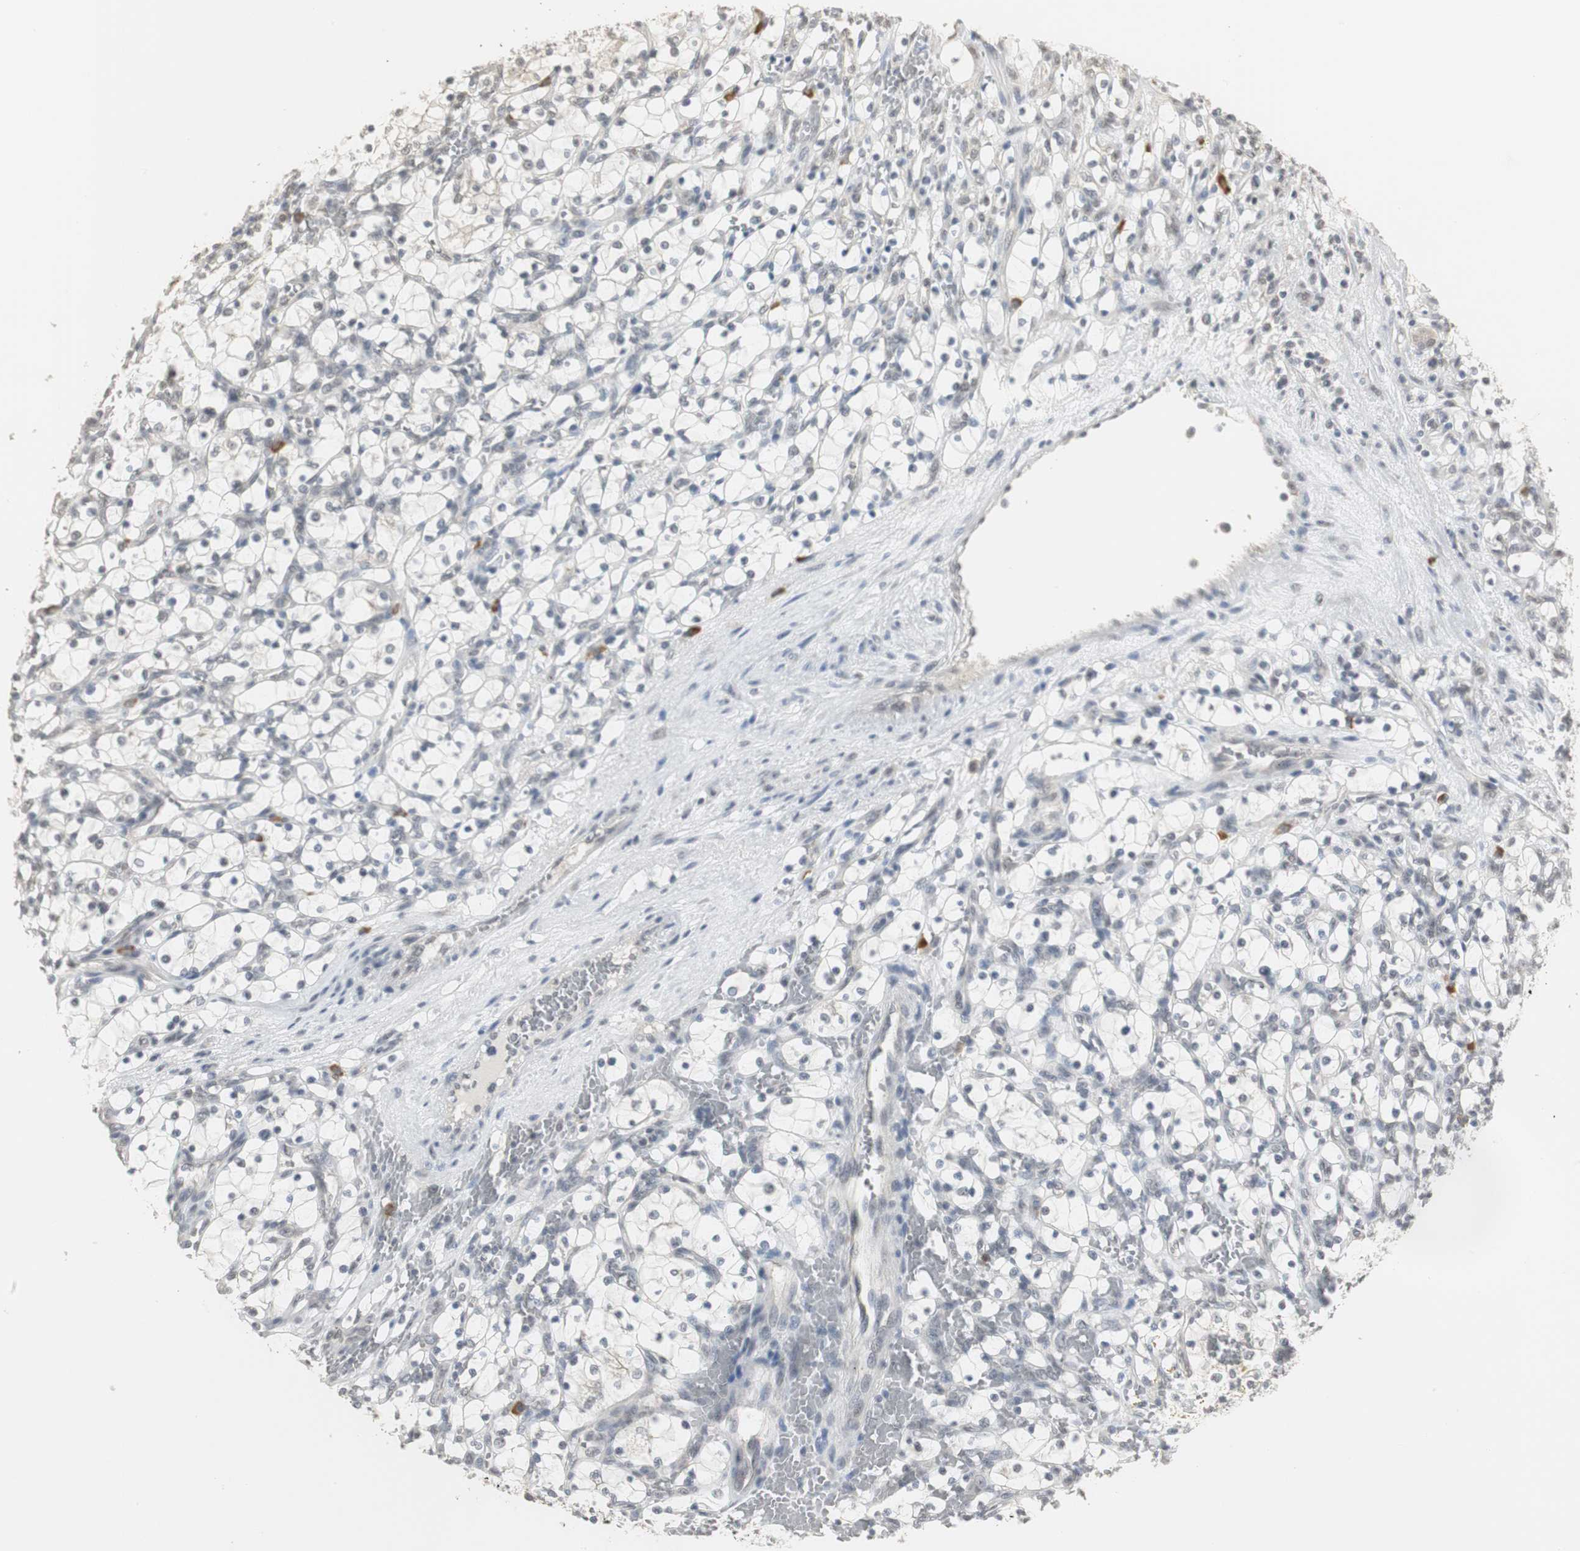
{"staining": {"intensity": "negative", "quantity": "none", "location": "none"}, "tissue": "renal cancer", "cell_type": "Tumor cells", "image_type": "cancer", "snomed": [{"axis": "morphology", "description": "Adenocarcinoma, NOS"}, {"axis": "topography", "description": "Kidney"}], "caption": "Protein analysis of renal adenocarcinoma demonstrates no significant staining in tumor cells.", "gene": "ELOA", "patient": {"sex": "female", "age": 69}}